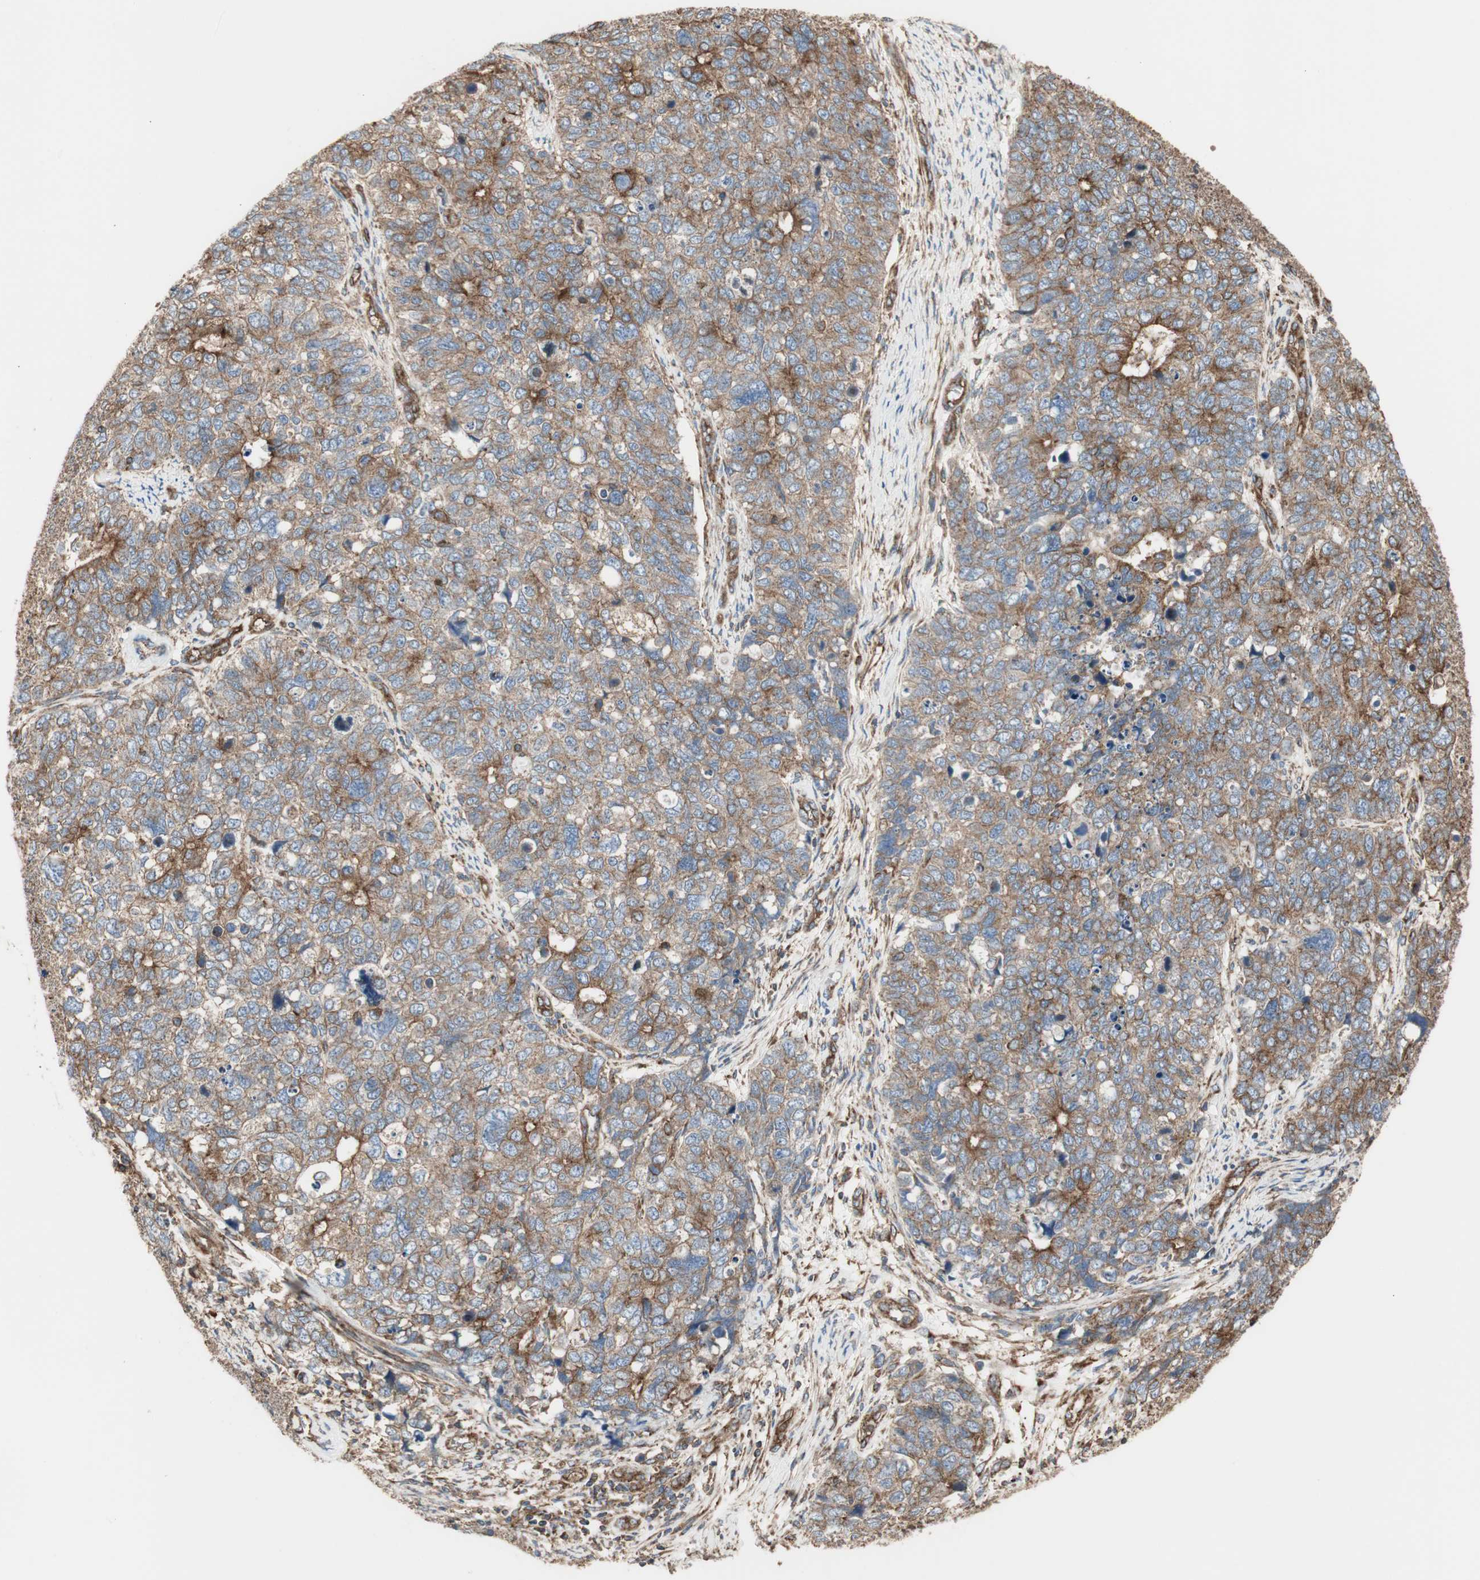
{"staining": {"intensity": "strong", "quantity": ">75%", "location": "cytoplasmic/membranous"}, "tissue": "cervical cancer", "cell_type": "Tumor cells", "image_type": "cancer", "snomed": [{"axis": "morphology", "description": "Squamous cell carcinoma, NOS"}, {"axis": "topography", "description": "Cervix"}], "caption": "This micrograph demonstrates IHC staining of cervical cancer, with high strong cytoplasmic/membranous positivity in about >75% of tumor cells.", "gene": "H6PD", "patient": {"sex": "female", "age": 63}}